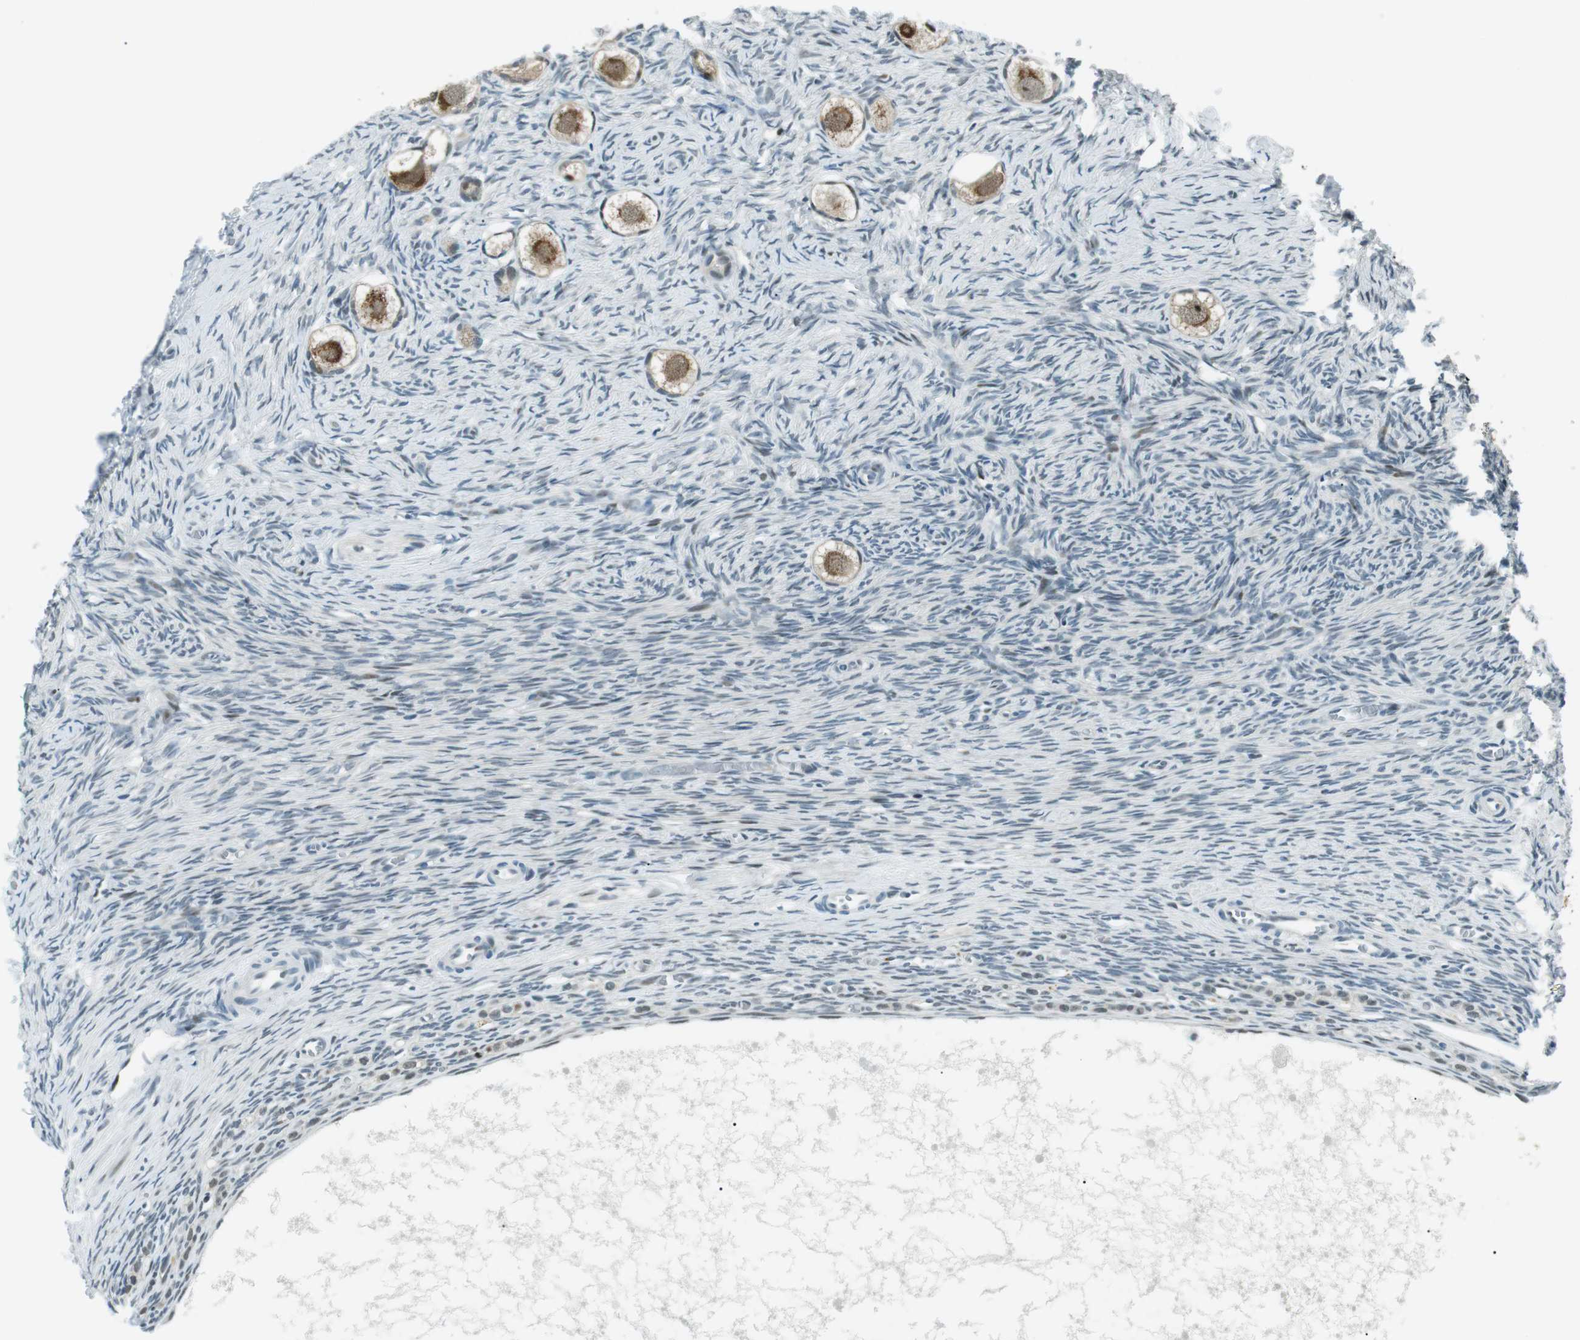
{"staining": {"intensity": "moderate", "quantity": ">75%", "location": "cytoplasmic/membranous"}, "tissue": "ovary", "cell_type": "Follicle cells", "image_type": "normal", "snomed": [{"axis": "morphology", "description": "Normal tissue, NOS"}, {"axis": "topography", "description": "Ovary"}], "caption": "Protein expression analysis of unremarkable human ovary reveals moderate cytoplasmic/membranous staining in about >75% of follicle cells. Using DAB (3,3'-diaminobenzidine) (brown) and hematoxylin (blue) stains, captured at high magnification using brightfield microscopy.", "gene": "PJA1", "patient": {"sex": "female", "age": 27}}